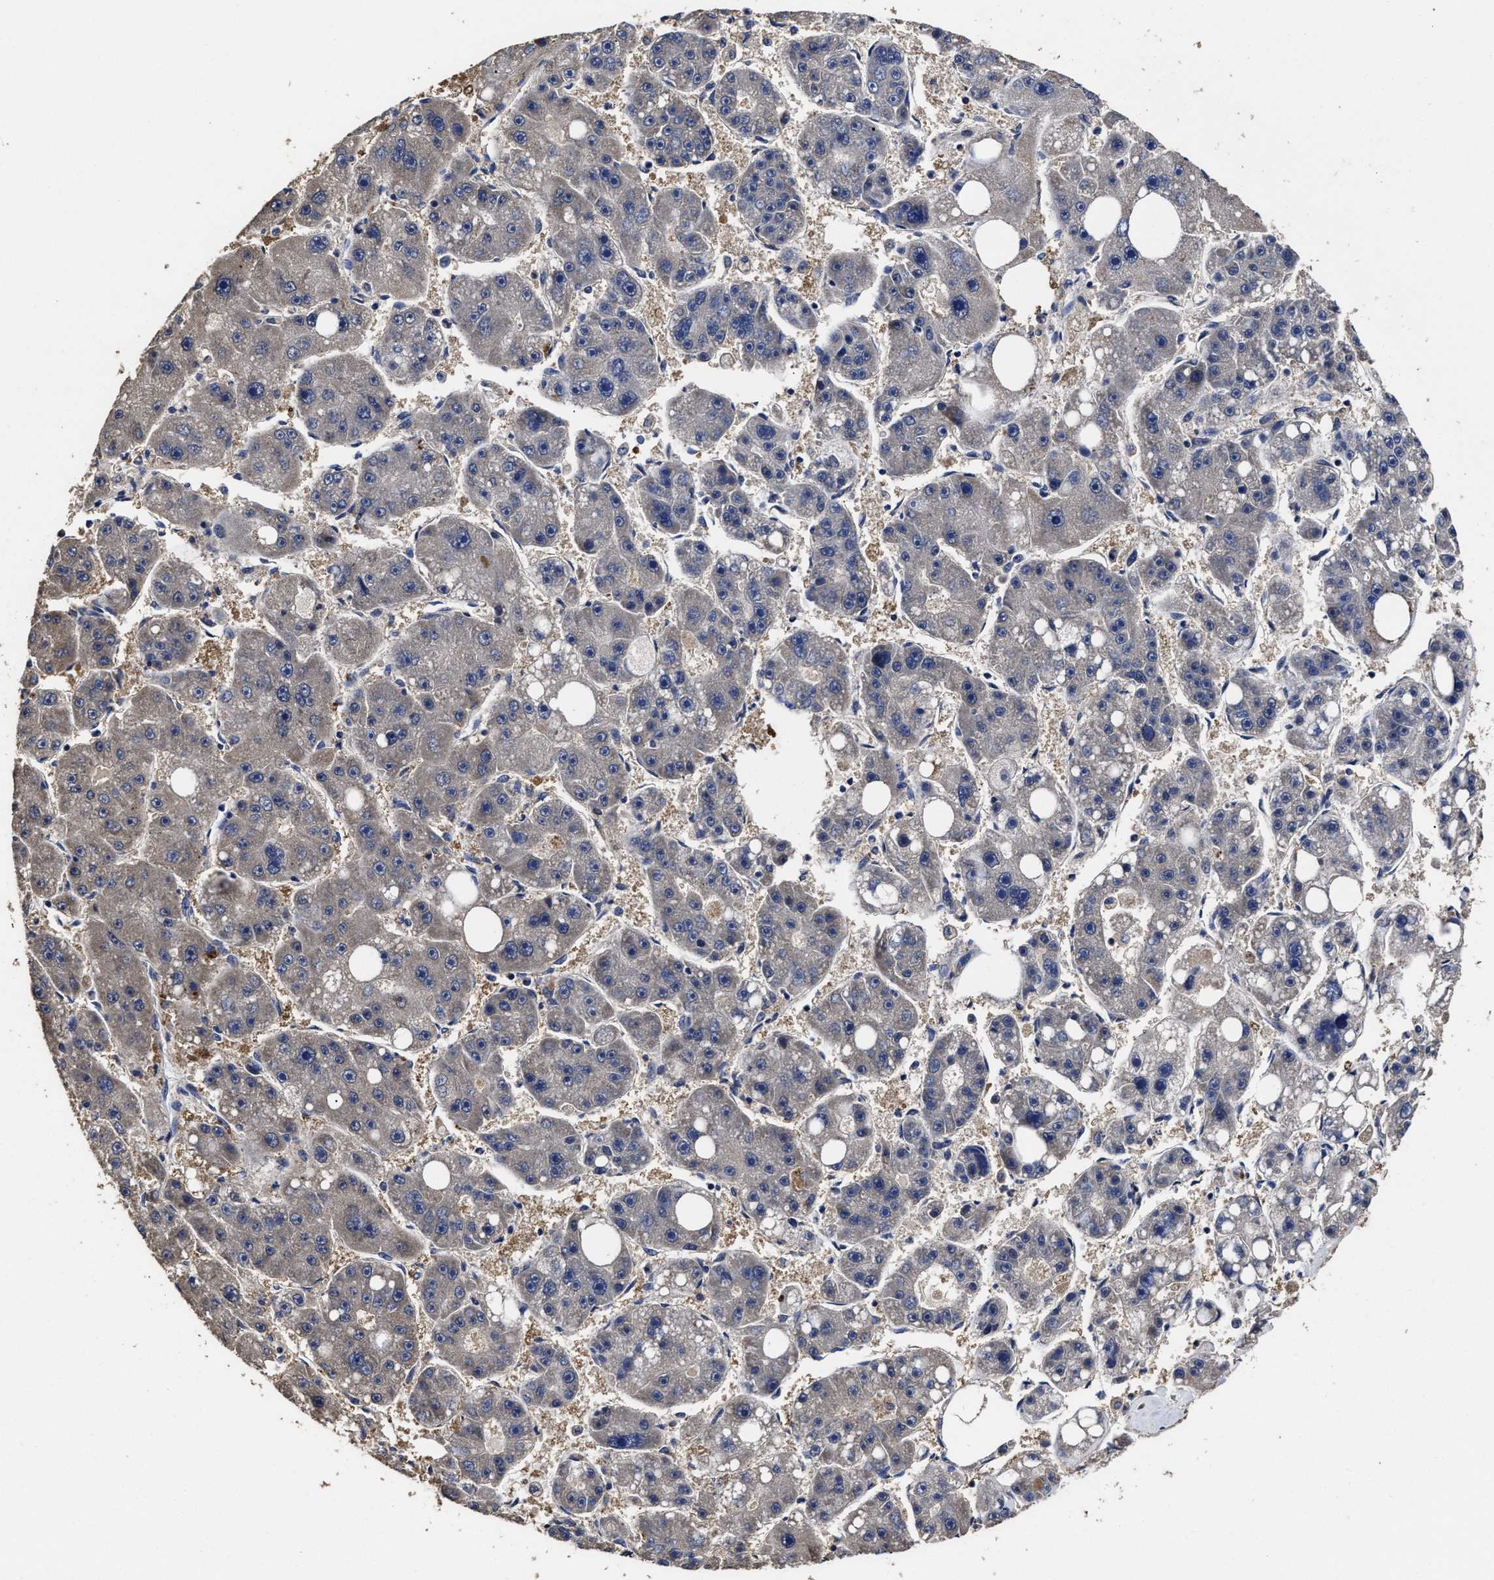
{"staining": {"intensity": "negative", "quantity": "none", "location": "none"}, "tissue": "liver cancer", "cell_type": "Tumor cells", "image_type": "cancer", "snomed": [{"axis": "morphology", "description": "Carcinoma, Hepatocellular, NOS"}, {"axis": "topography", "description": "Liver"}], "caption": "The image displays no staining of tumor cells in liver hepatocellular carcinoma.", "gene": "AVEN", "patient": {"sex": "female", "age": 61}}